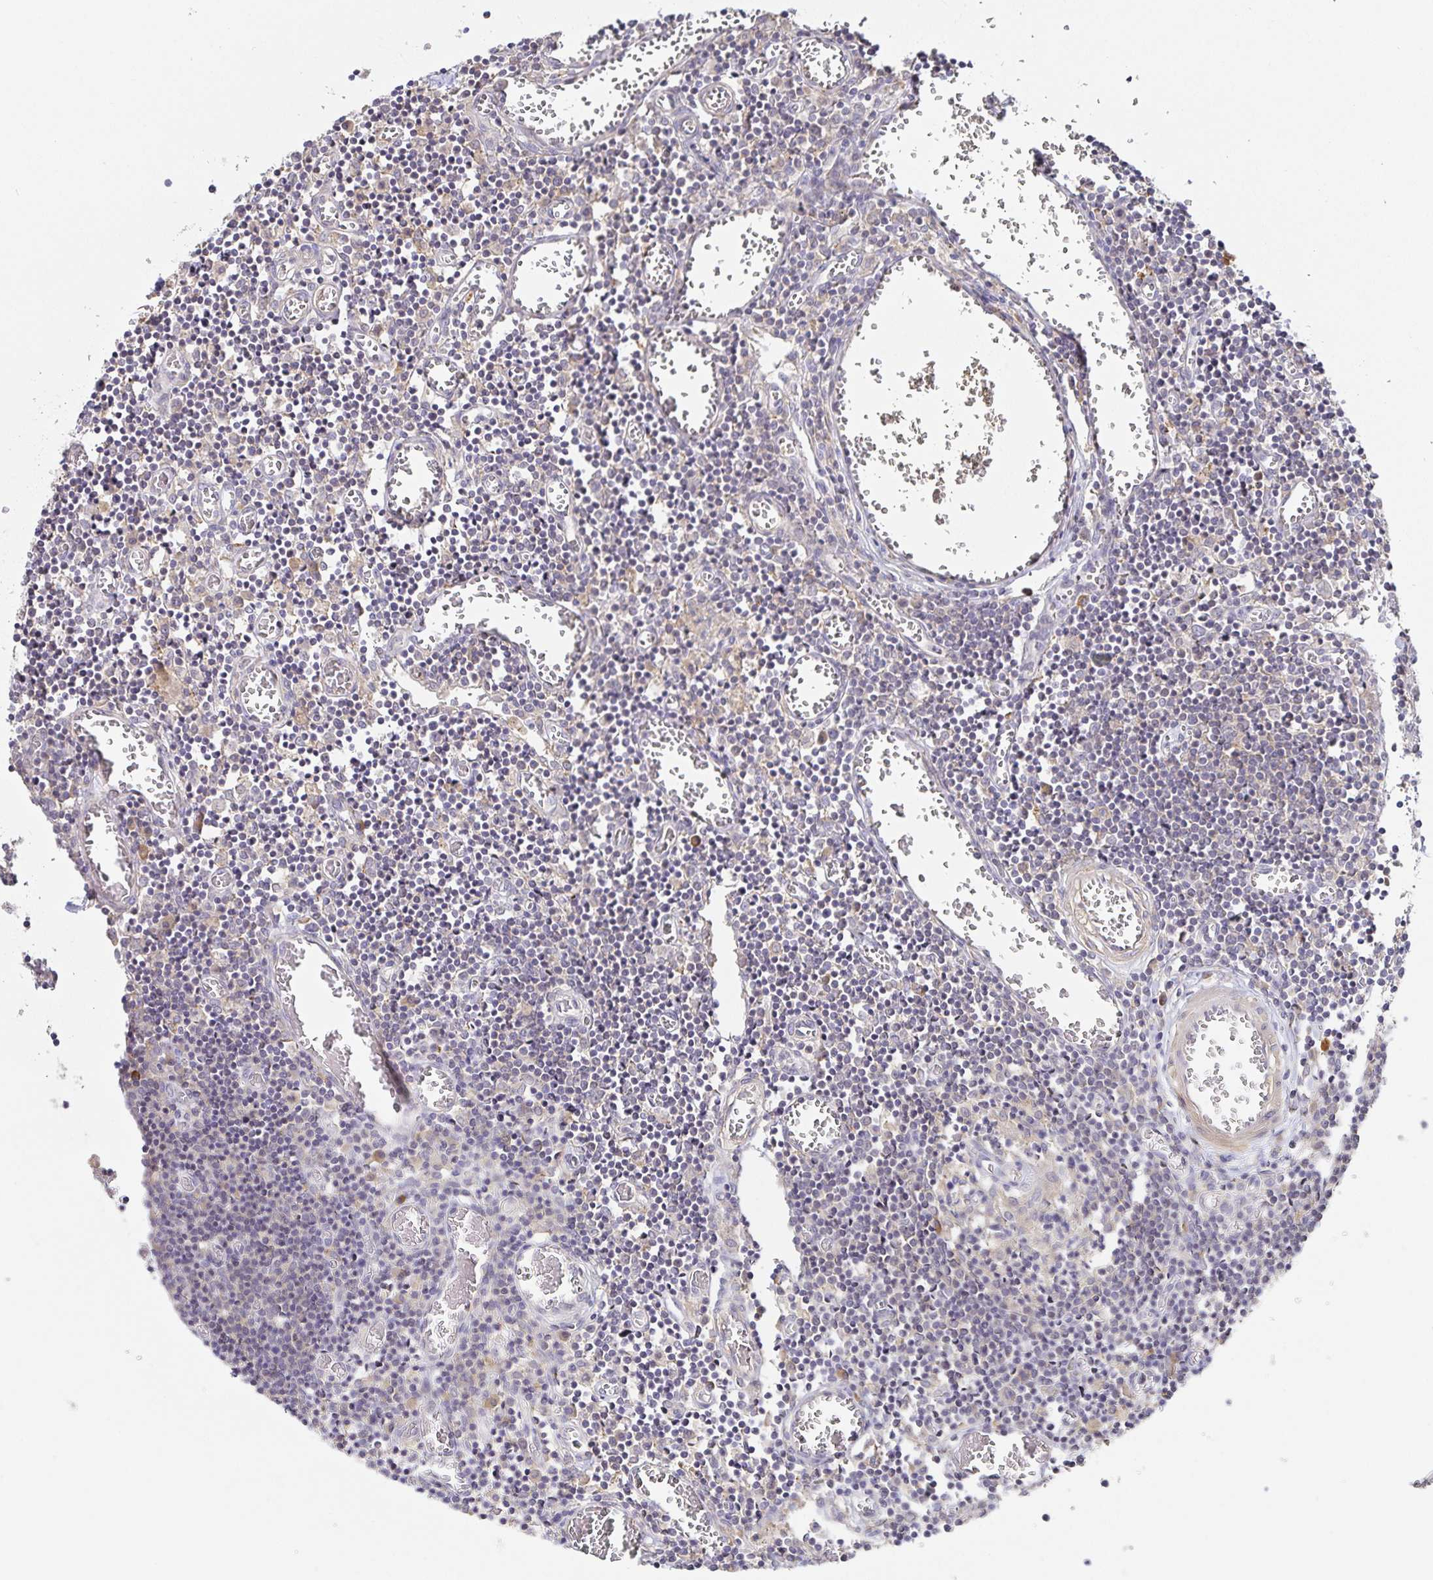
{"staining": {"intensity": "moderate", "quantity": "<25%", "location": "cytoplasmic/membranous"}, "tissue": "lymph node", "cell_type": "Germinal center cells", "image_type": "normal", "snomed": [{"axis": "morphology", "description": "Normal tissue, NOS"}, {"axis": "topography", "description": "Lymph node"}], "caption": "Immunohistochemical staining of normal human lymph node shows <25% levels of moderate cytoplasmic/membranous protein positivity in about <25% of germinal center cells. The staining was performed using DAB to visualize the protein expression in brown, while the nuclei were stained in blue with hematoxylin (Magnification: 20x).", "gene": "ZDHHC11B", "patient": {"sex": "male", "age": 66}}